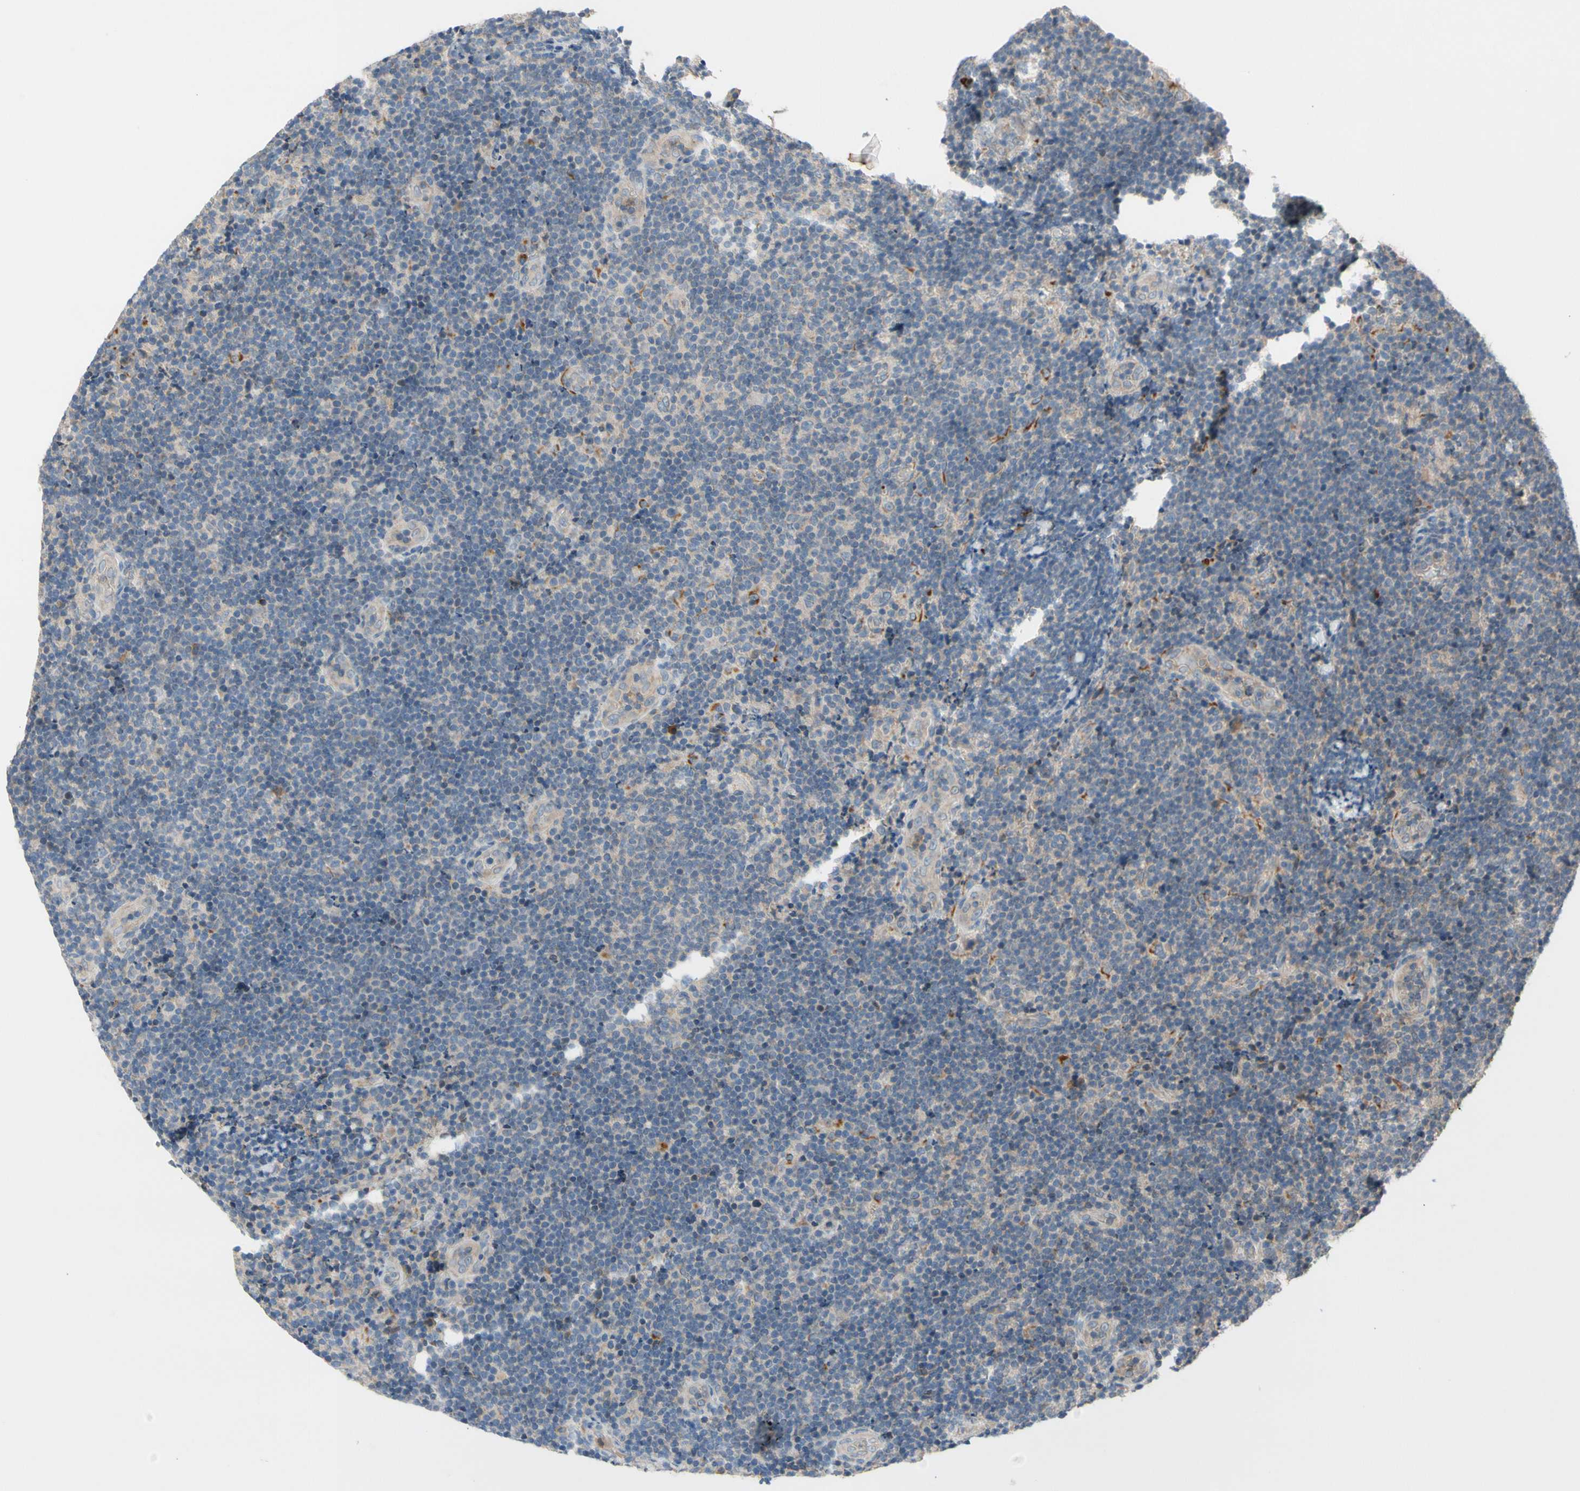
{"staining": {"intensity": "weak", "quantity": "<25%", "location": "cytoplasmic/membranous"}, "tissue": "lymphoma", "cell_type": "Tumor cells", "image_type": "cancer", "snomed": [{"axis": "morphology", "description": "Malignant lymphoma, non-Hodgkin's type, Low grade"}, {"axis": "topography", "description": "Lymph node"}], "caption": "Immunohistochemistry (IHC) of lymphoma demonstrates no expression in tumor cells.", "gene": "GALNT5", "patient": {"sex": "male", "age": 83}}